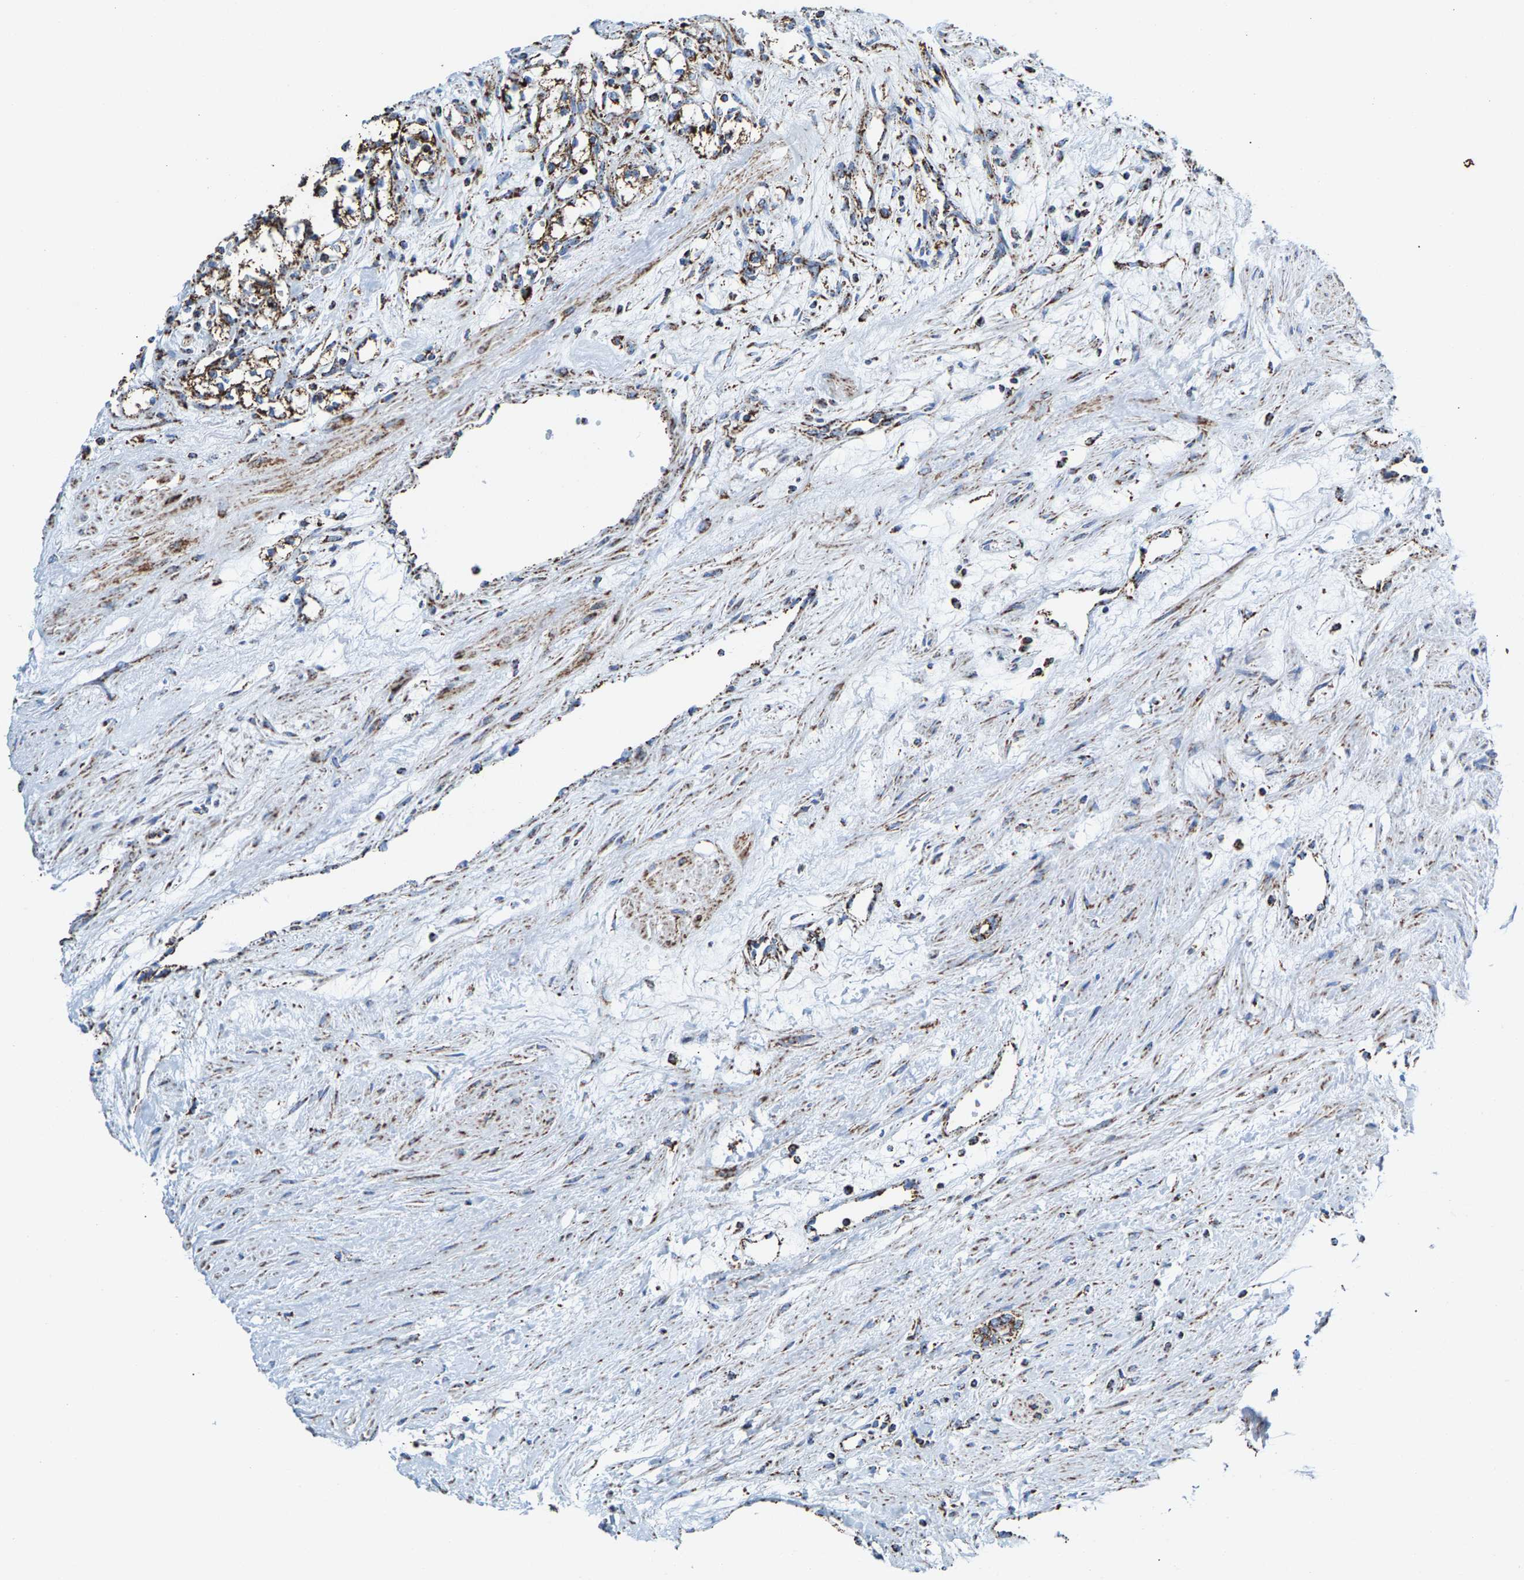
{"staining": {"intensity": "strong", "quantity": ">75%", "location": "cytoplasmic/membranous"}, "tissue": "renal cancer", "cell_type": "Tumor cells", "image_type": "cancer", "snomed": [{"axis": "morphology", "description": "Adenocarcinoma, NOS"}, {"axis": "topography", "description": "Kidney"}], "caption": "Immunohistochemistry (IHC) of human adenocarcinoma (renal) reveals high levels of strong cytoplasmic/membranous staining in about >75% of tumor cells. The protein of interest is stained brown, and the nuclei are stained in blue (DAB IHC with brightfield microscopy, high magnification).", "gene": "ECHS1", "patient": {"sex": "male", "age": 59}}